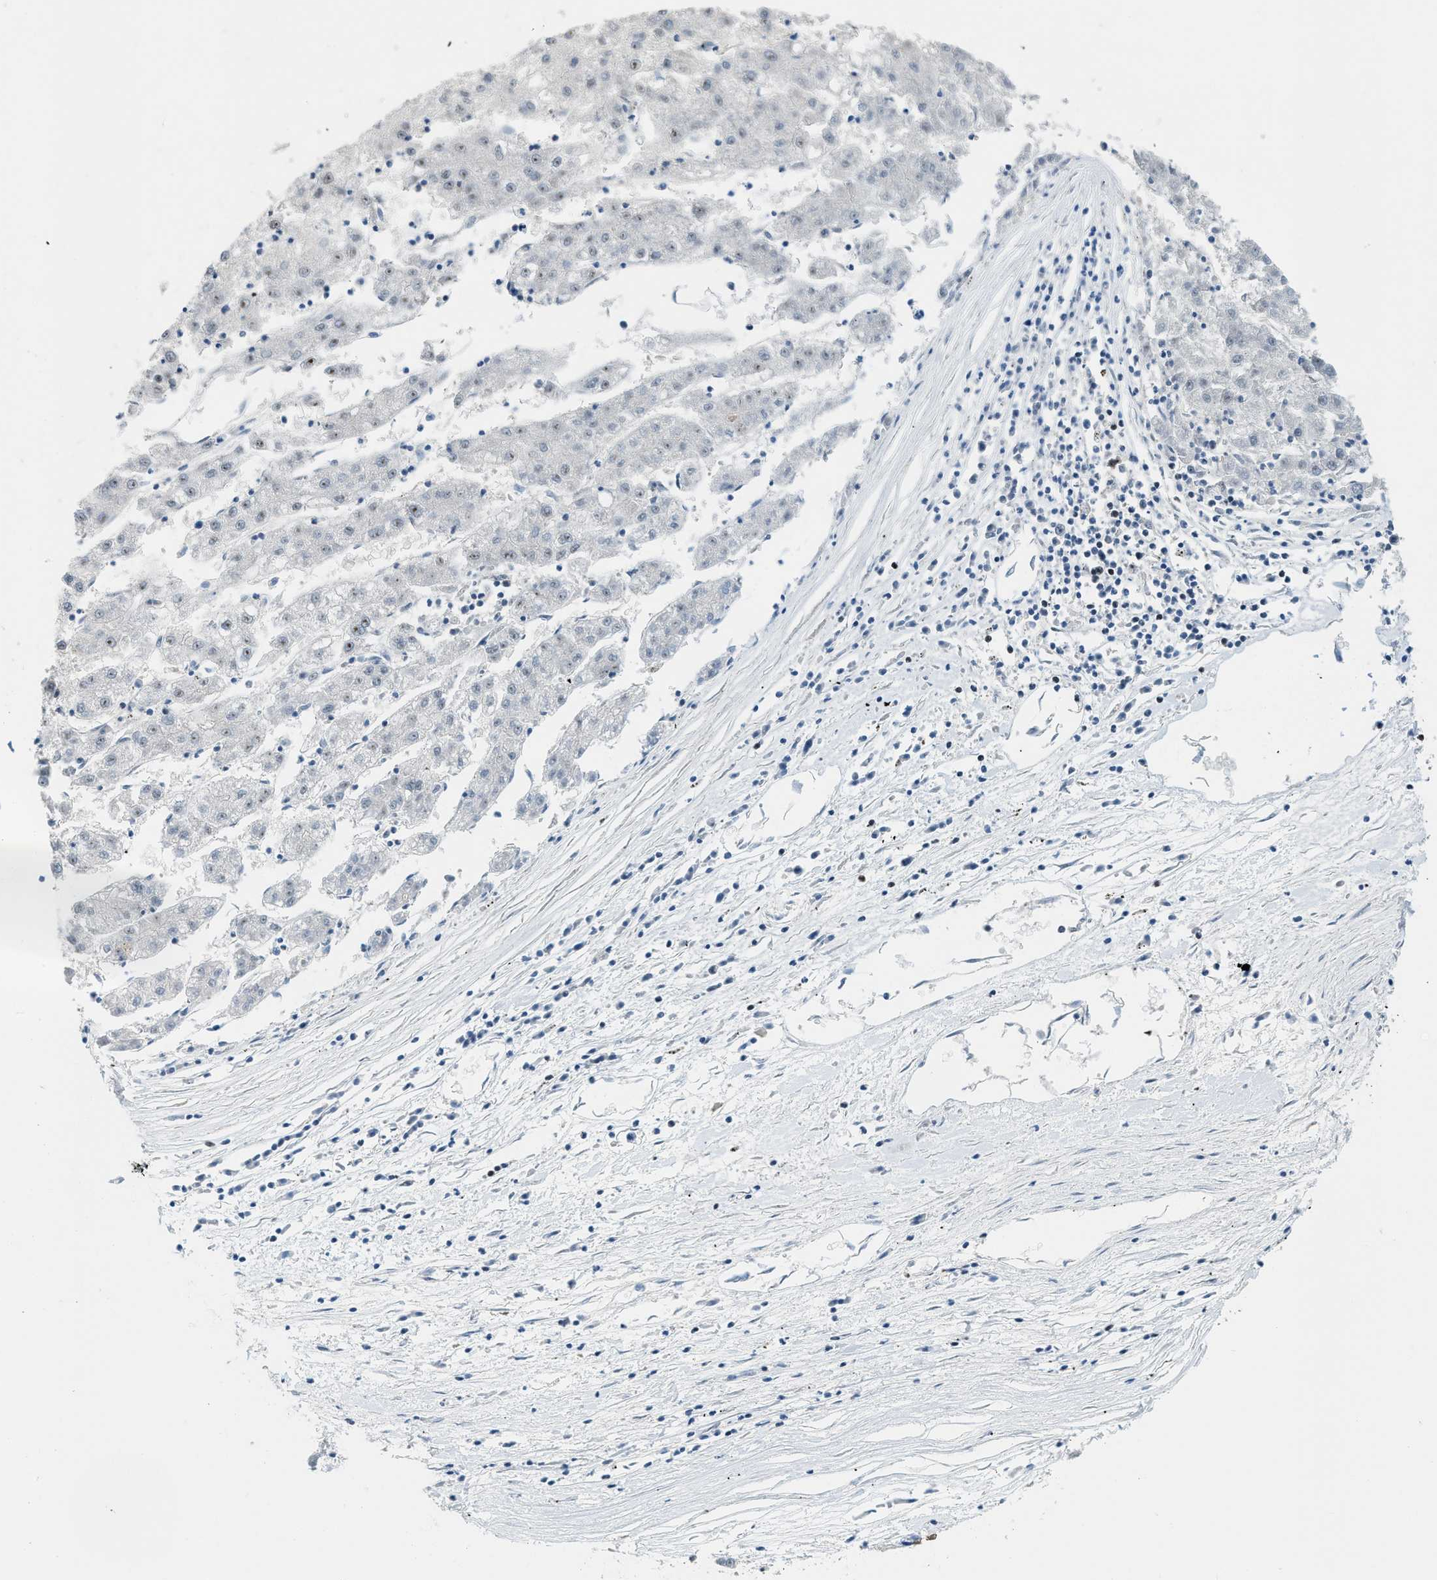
{"staining": {"intensity": "moderate", "quantity": "25%-75%", "location": "nuclear"}, "tissue": "liver cancer", "cell_type": "Tumor cells", "image_type": "cancer", "snomed": [{"axis": "morphology", "description": "Carcinoma, Hepatocellular, NOS"}, {"axis": "topography", "description": "Liver"}], "caption": "A brown stain labels moderate nuclear positivity of a protein in liver hepatocellular carcinoma tumor cells.", "gene": "URB1", "patient": {"sex": "male", "age": 72}}